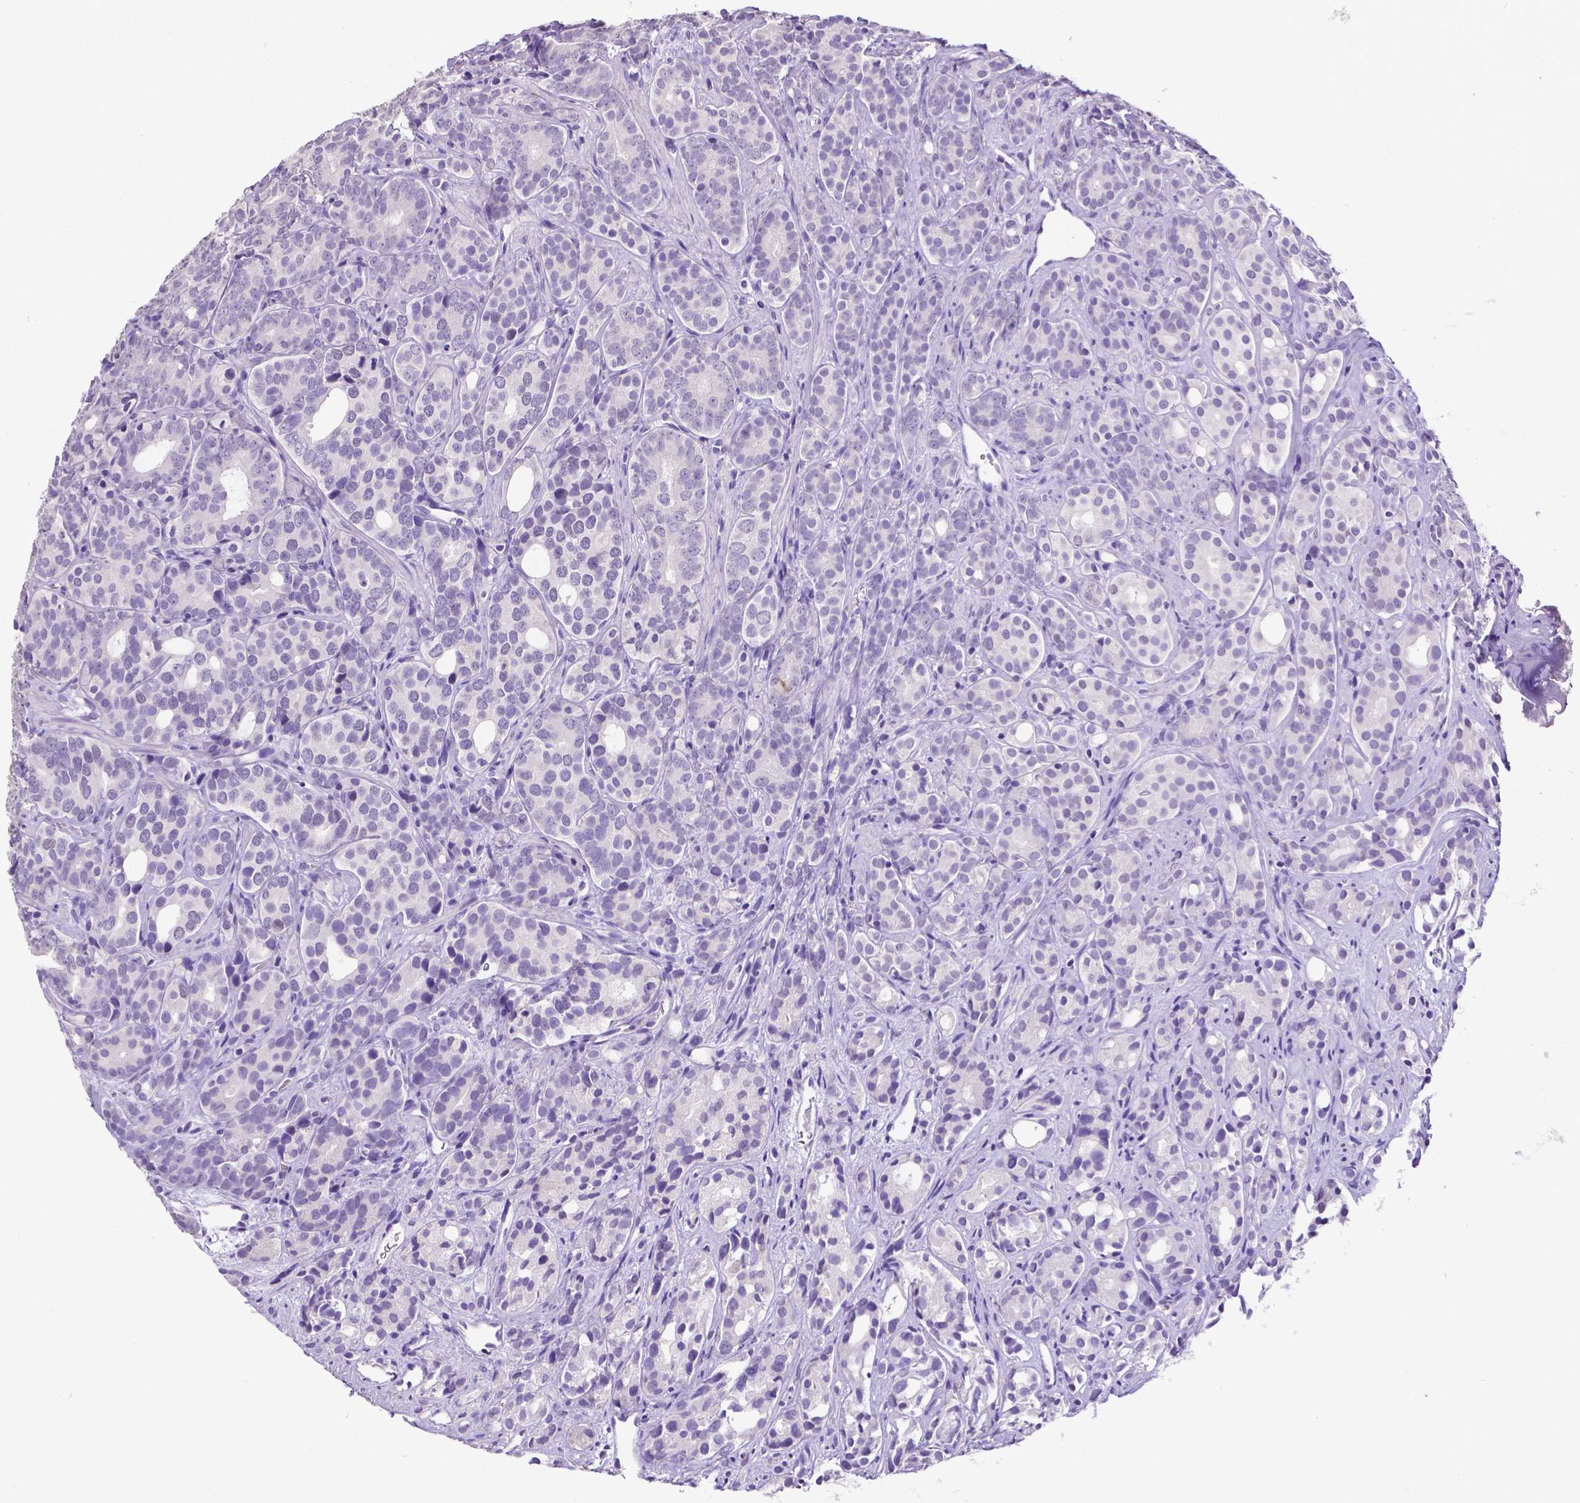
{"staining": {"intensity": "negative", "quantity": "none", "location": "none"}, "tissue": "prostate cancer", "cell_type": "Tumor cells", "image_type": "cancer", "snomed": [{"axis": "morphology", "description": "Adenocarcinoma, High grade"}, {"axis": "topography", "description": "Prostate"}], "caption": "IHC histopathology image of neoplastic tissue: prostate cancer stained with DAB (3,3'-diaminobenzidine) displays no significant protein expression in tumor cells.", "gene": "SATB2", "patient": {"sex": "male", "age": 84}}